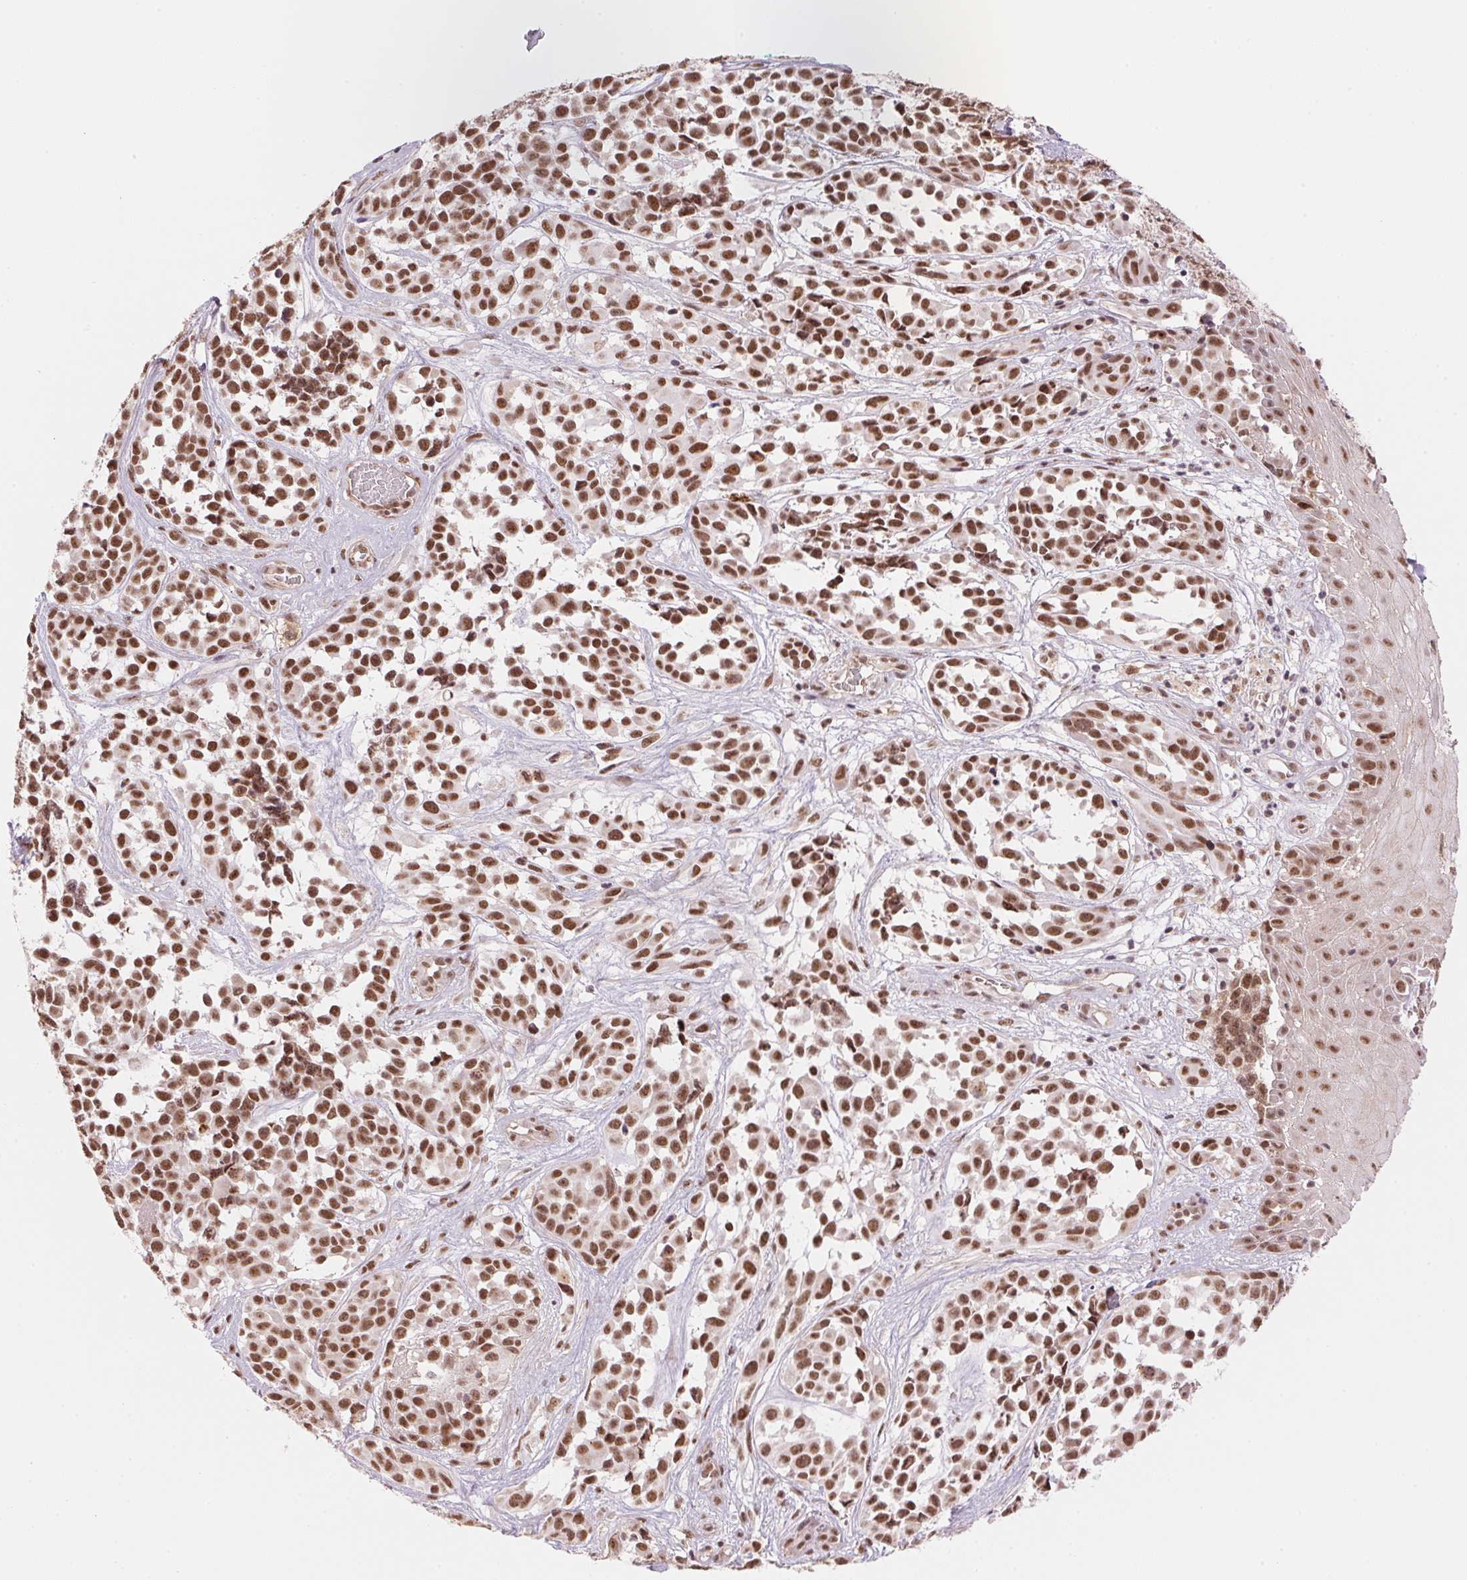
{"staining": {"intensity": "strong", "quantity": ">75%", "location": "nuclear"}, "tissue": "melanoma", "cell_type": "Tumor cells", "image_type": "cancer", "snomed": [{"axis": "morphology", "description": "Malignant melanoma, NOS"}, {"axis": "topography", "description": "Skin"}], "caption": "Immunohistochemistry (IHC) micrograph of neoplastic tissue: melanoma stained using immunohistochemistry displays high levels of strong protein expression localized specifically in the nuclear of tumor cells, appearing as a nuclear brown color.", "gene": "HNRNPDL", "patient": {"sex": "female", "age": 88}}